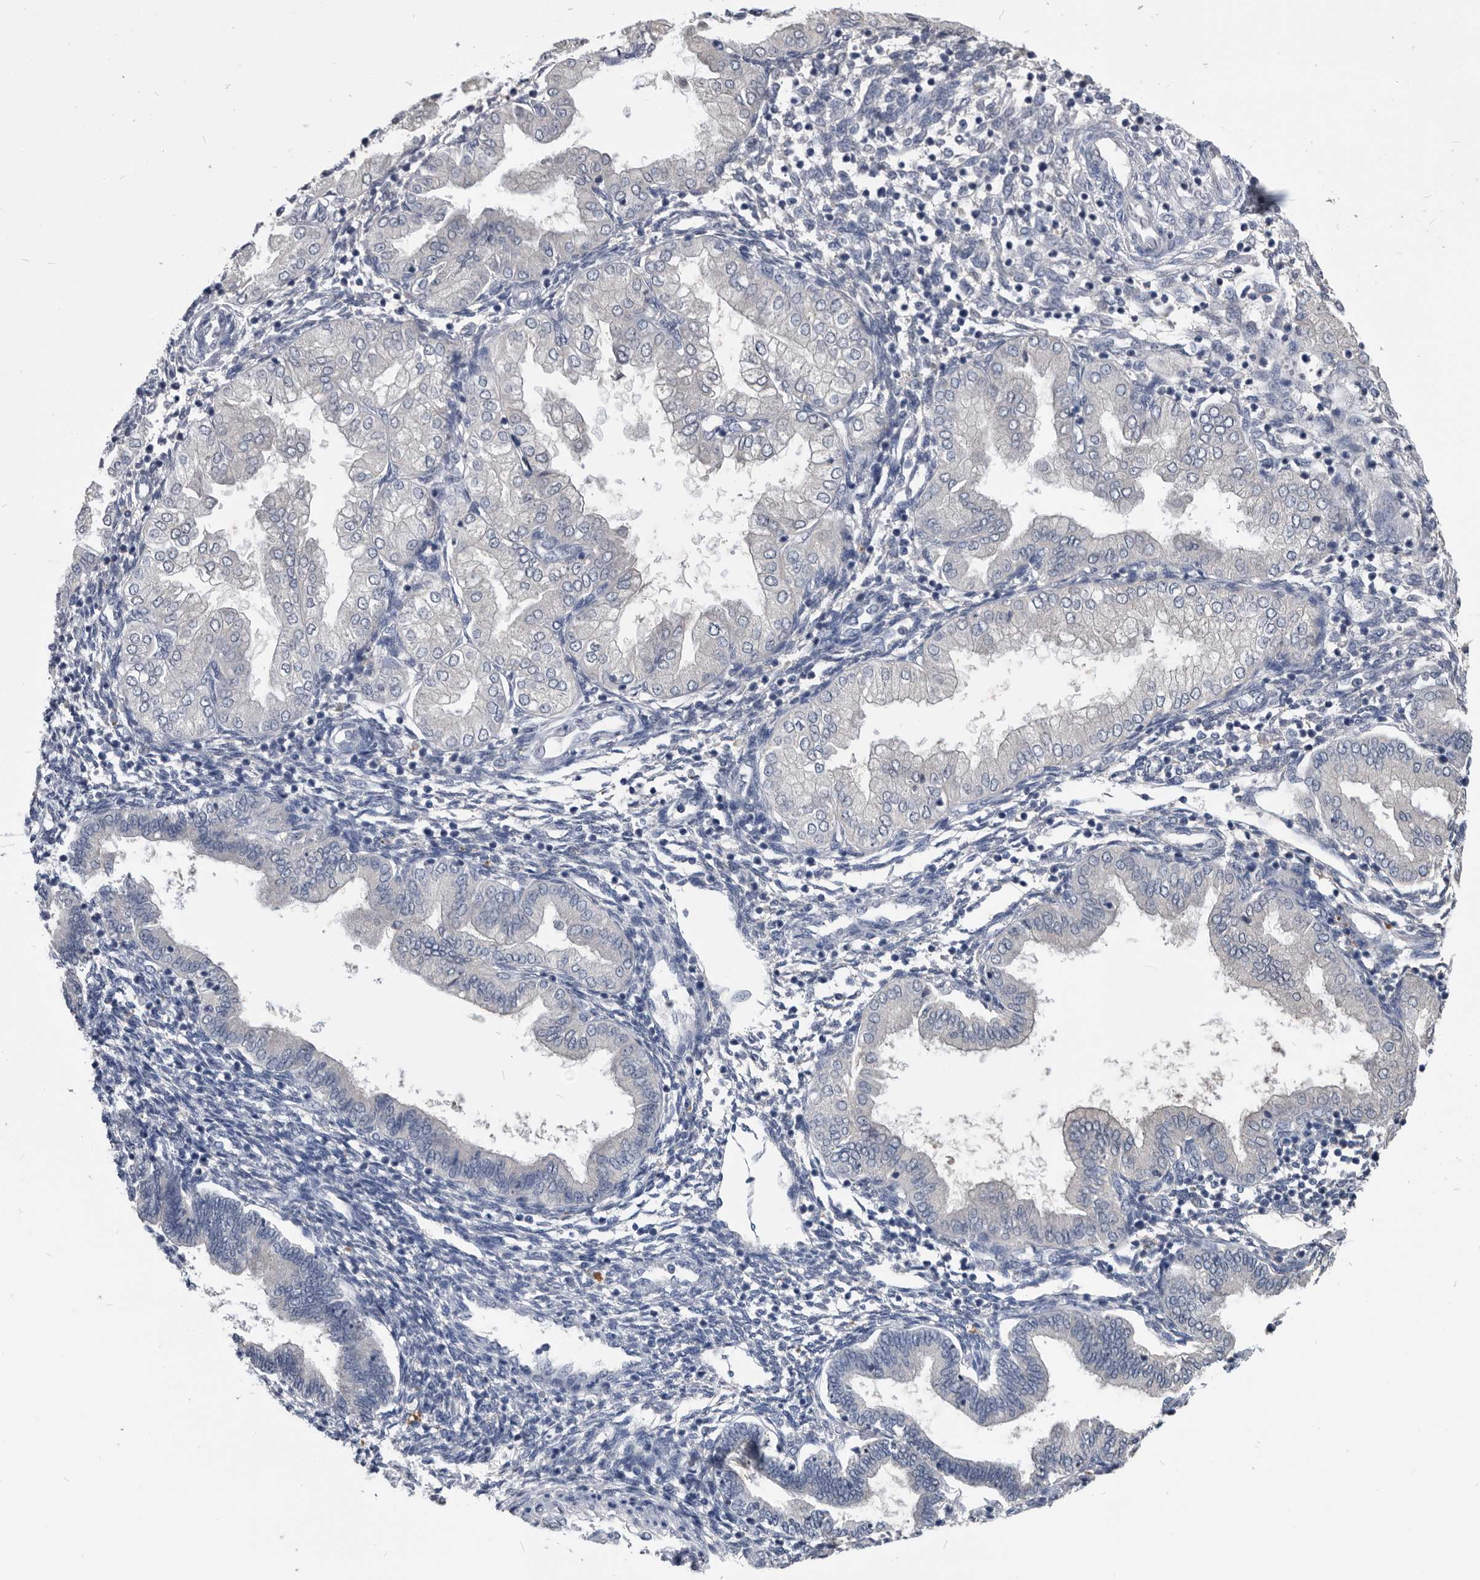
{"staining": {"intensity": "negative", "quantity": "none", "location": "none"}, "tissue": "endometrium", "cell_type": "Cells in endometrial stroma", "image_type": "normal", "snomed": [{"axis": "morphology", "description": "Normal tissue, NOS"}, {"axis": "topography", "description": "Endometrium"}], "caption": "The image exhibits no staining of cells in endometrial stroma in normal endometrium.", "gene": "PDXK", "patient": {"sex": "female", "age": 53}}